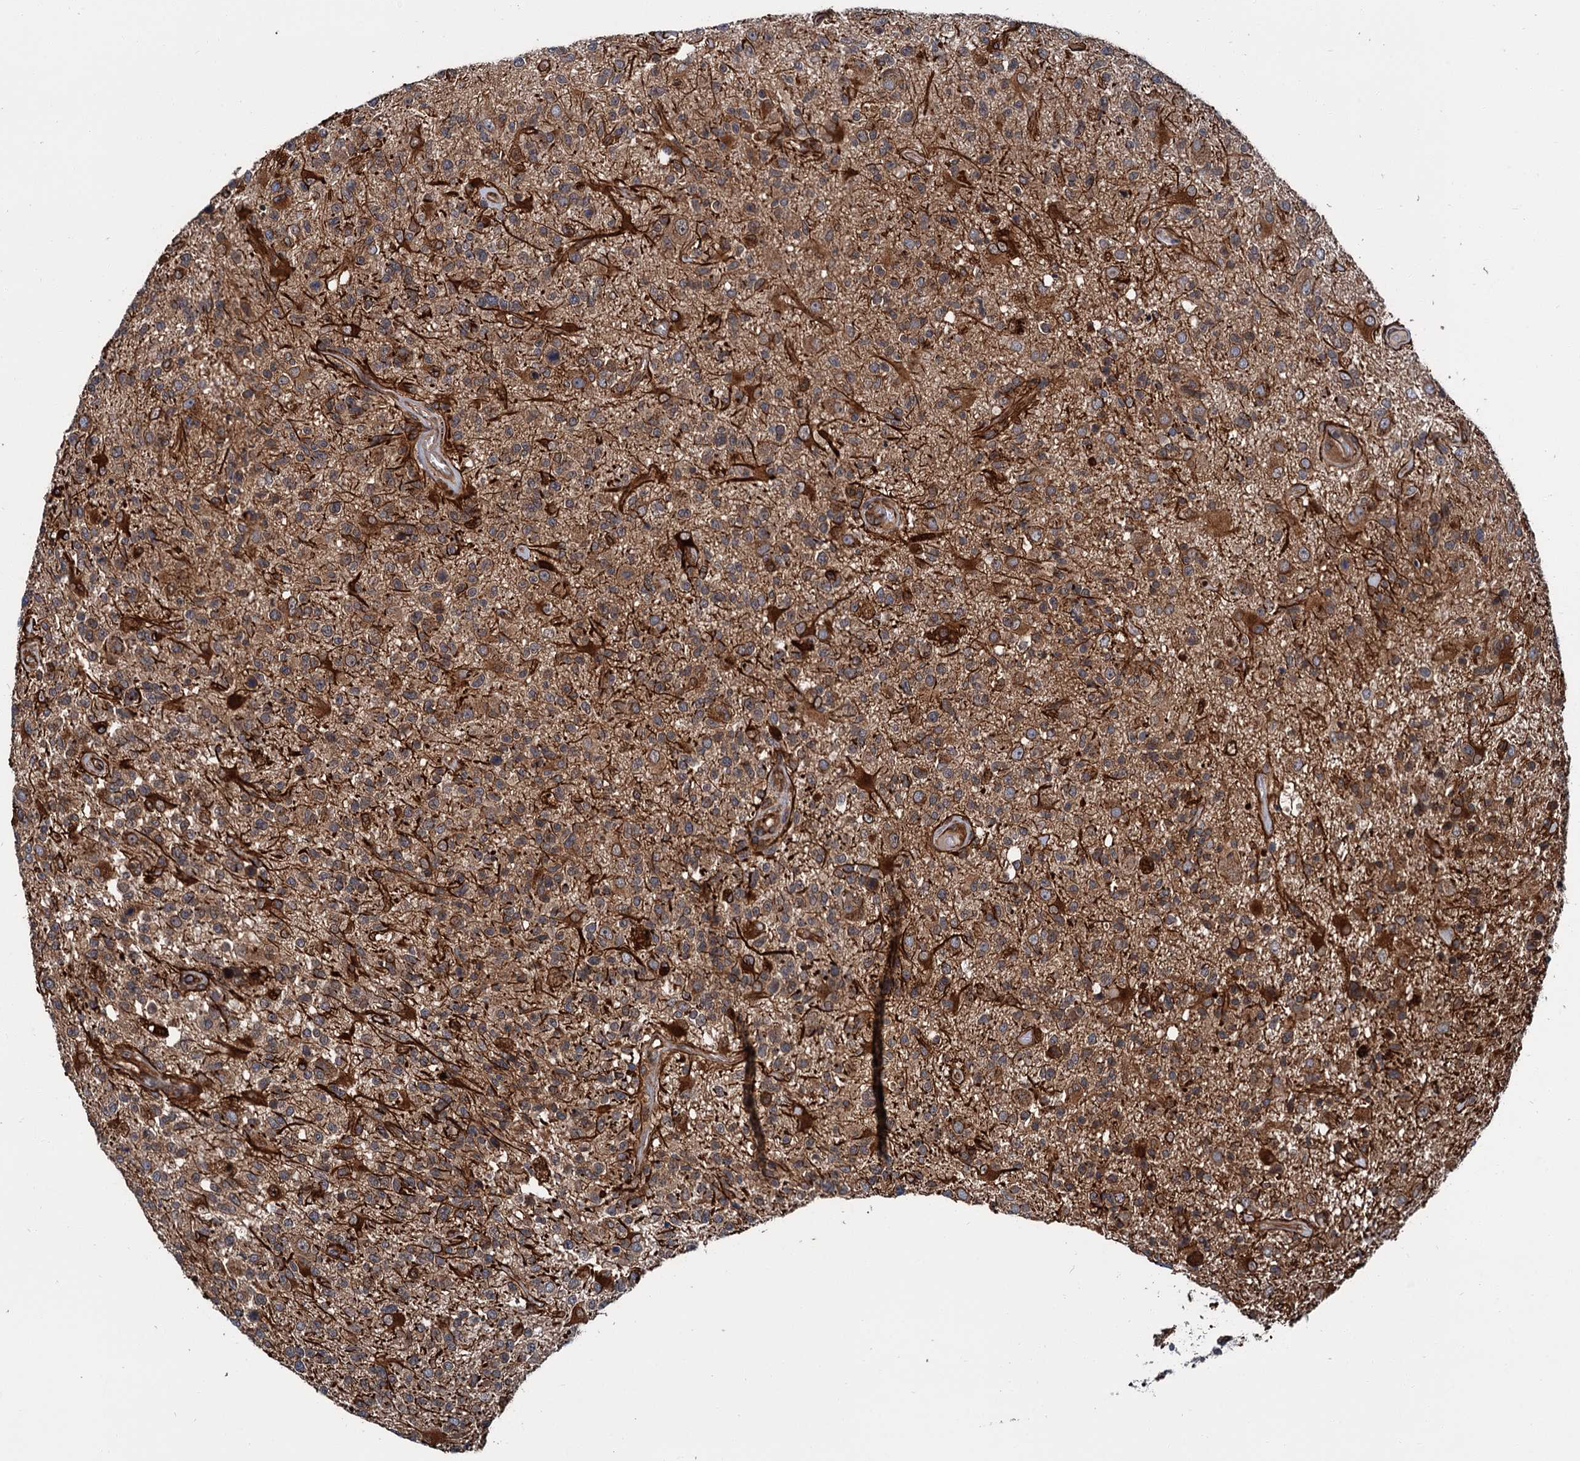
{"staining": {"intensity": "strong", "quantity": "<25%", "location": "cytoplasmic/membranous"}, "tissue": "glioma", "cell_type": "Tumor cells", "image_type": "cancer", "snomed": [{"axis": "morphology", "description": "Glioma, malignant, High grade"}, {"axis": "morphology", "description": "Glioblastoma, NOS"}, {"axis": "topography", "description": "Brain"}], "caption": "IHC histopathology image of neoplastic tissue: glioma stained using immunohistochemistry (IHC) shows medium levels of strong protein expression localized specifically in the cytoplasmic/membranous of tumor cells, appearing as a cytoplasmic/membranous brown color.", "gene": "ZFYVE19", "patient": {"sex": "male", "age": 60}}